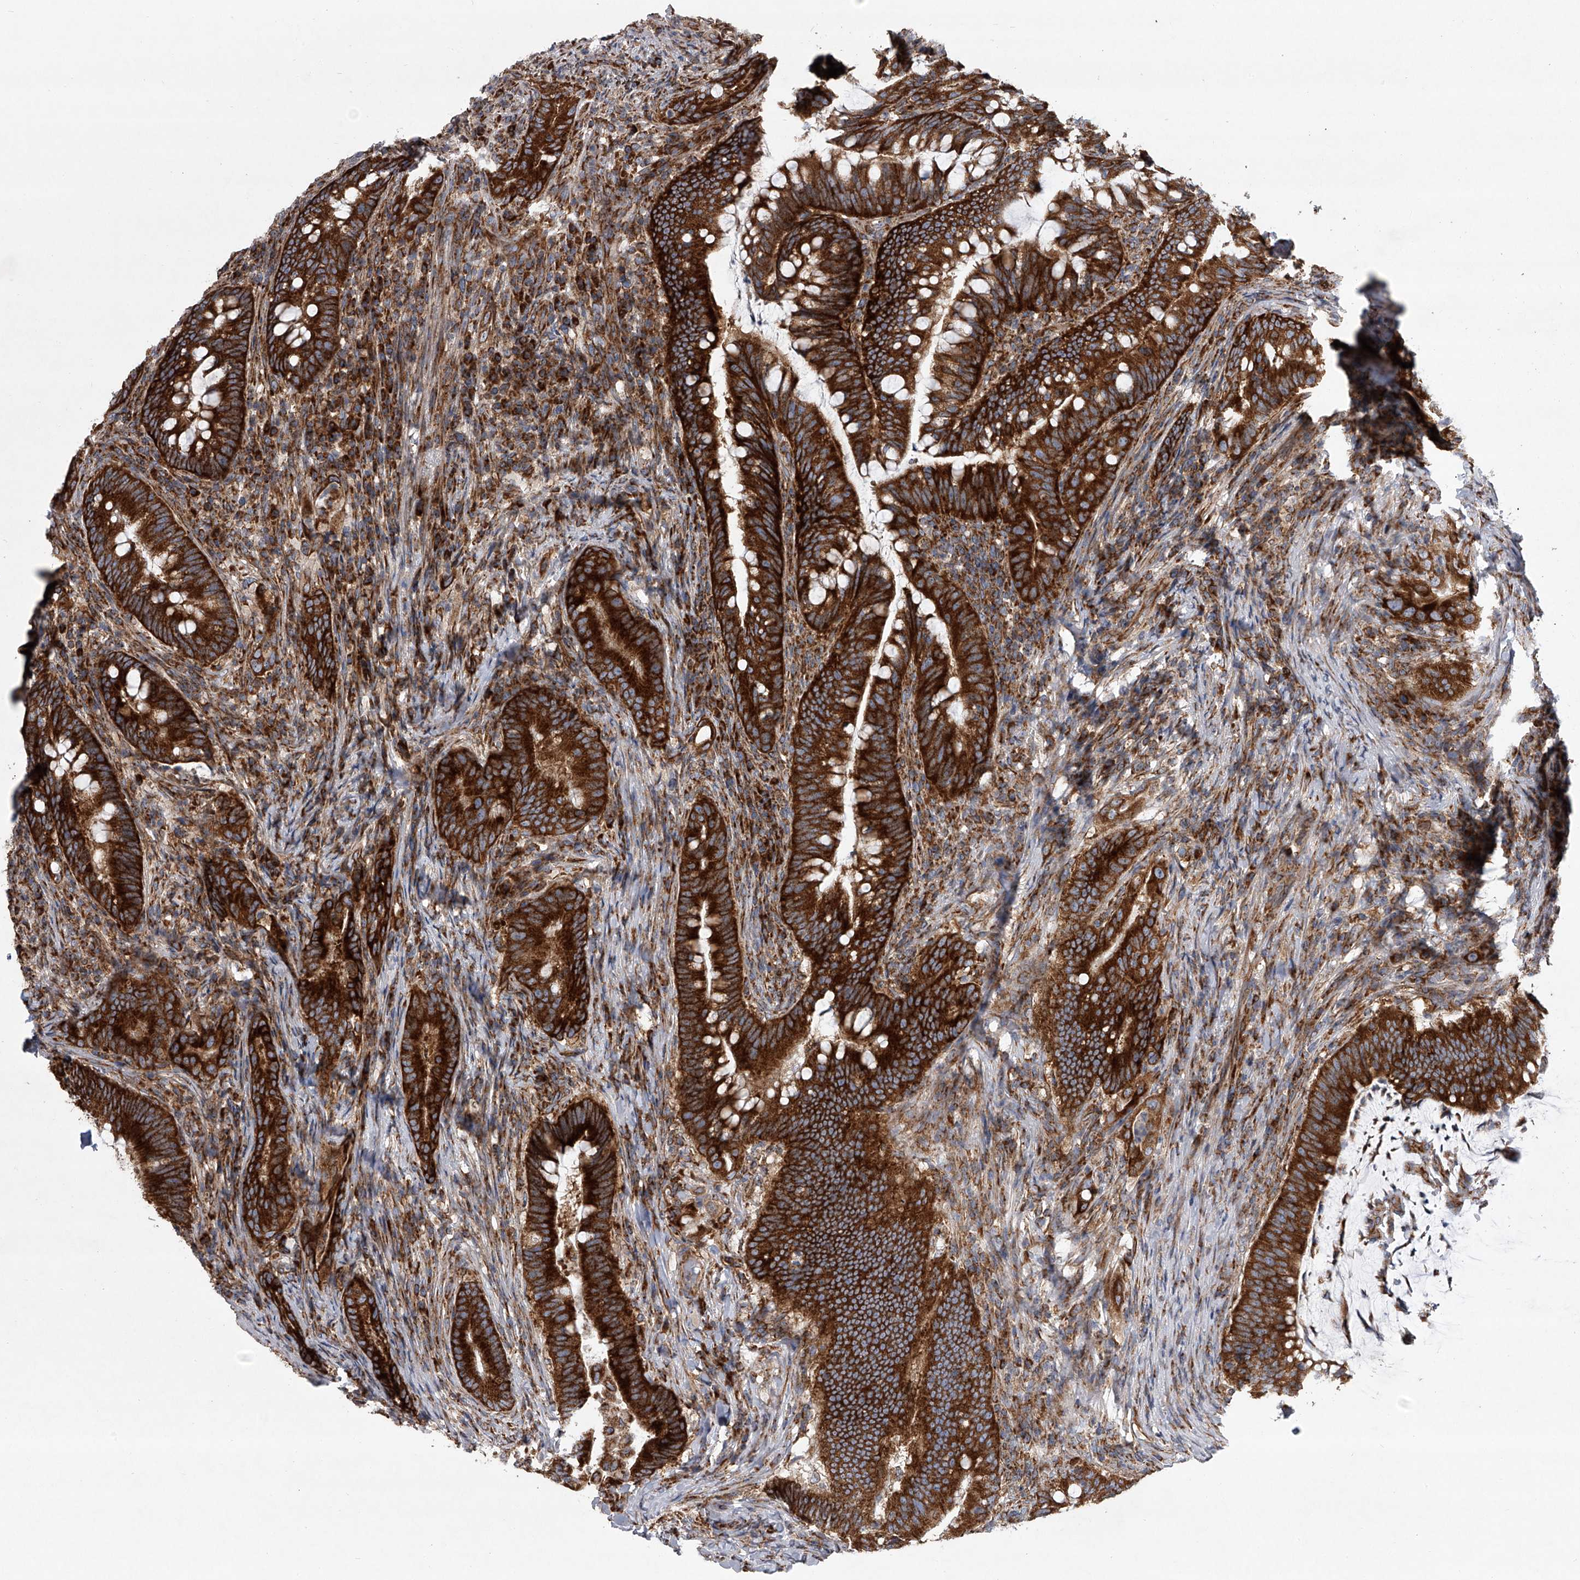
{"staining": {"intensity": "strong", "quantity": ">75%", "location": "cytoplasmic/membranous"}, "tissue": "colorectal cancer", "cell_type": "Tumor cells", "image_type": "cancer", "snomed": [{"axis": "morphology", "description": "Adenocarcinoma, NOS"}, {"axis": "topography", "description": "Colon"}], "caption": "There is high levels of strong cytoplasmic/membranous expression in tumor cells of colorectal cancer (adenocarcinoma), as demonstrated by immunohistochemical staining (brown color).", "gene": "ZC3H15", "patient": {"sex": "female", "age": 66}}